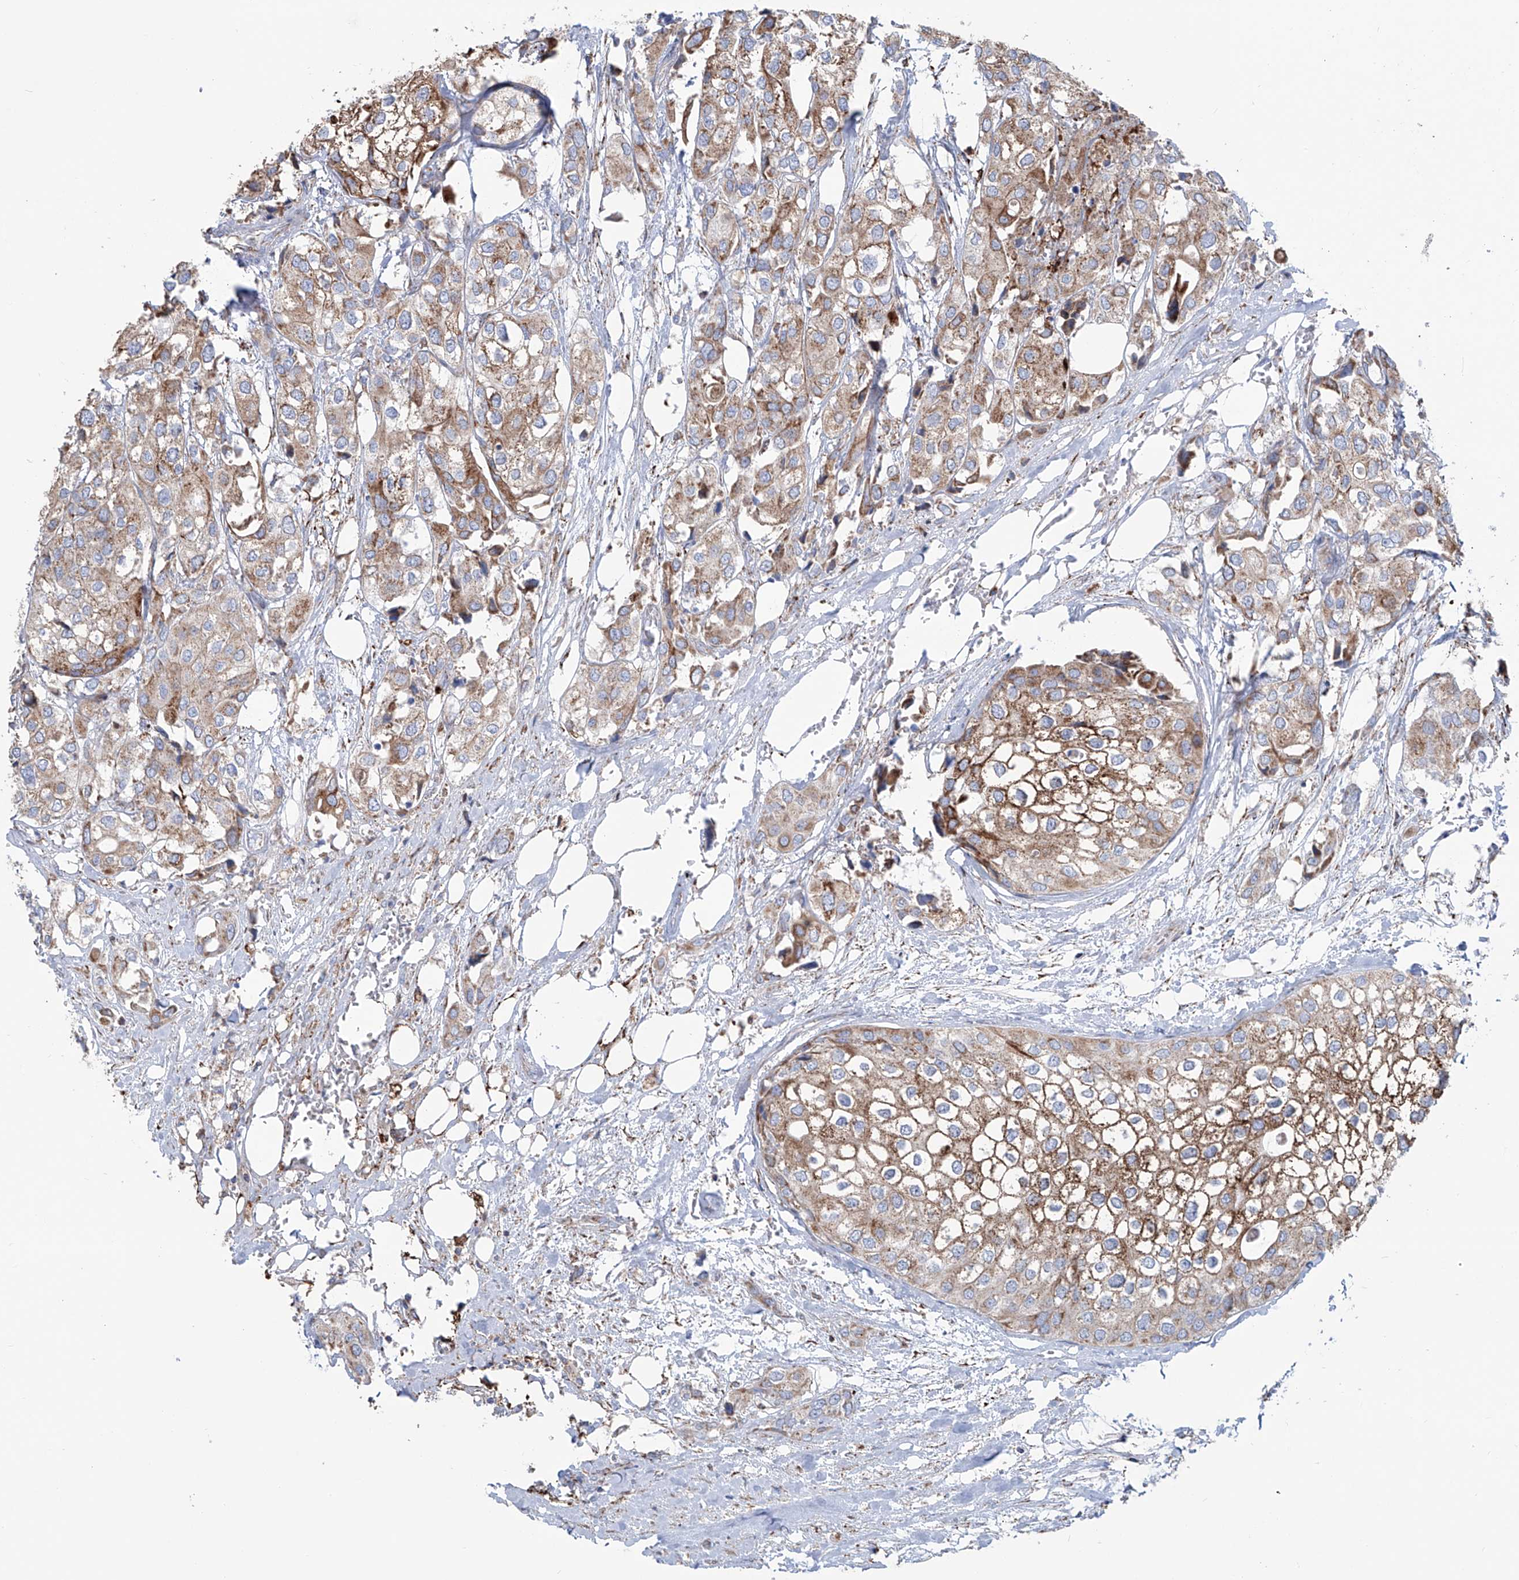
{"staining": {"intensity": "moderate", "quantity": ">75%", "location": "cytoplasmic/membranous"}, "tissue": "urothelial cancer", "cell_type": "Tumor cells", "image_type": "cancer", "snomed": [{"axis": "morphology", "description": "Urothelial carcinoma, High grade"}, {"axis": "topography", "description": "Urinary bladder"}], "caption": "Immunohistochemistry (DAB) staining of human urothelial cancer shows moderate cytoplasmic/membranous protein expression in approximately >75% of tumor cells.", "gene": "ALDH6A1", "patient": {"sex": "male", "age": 64}}